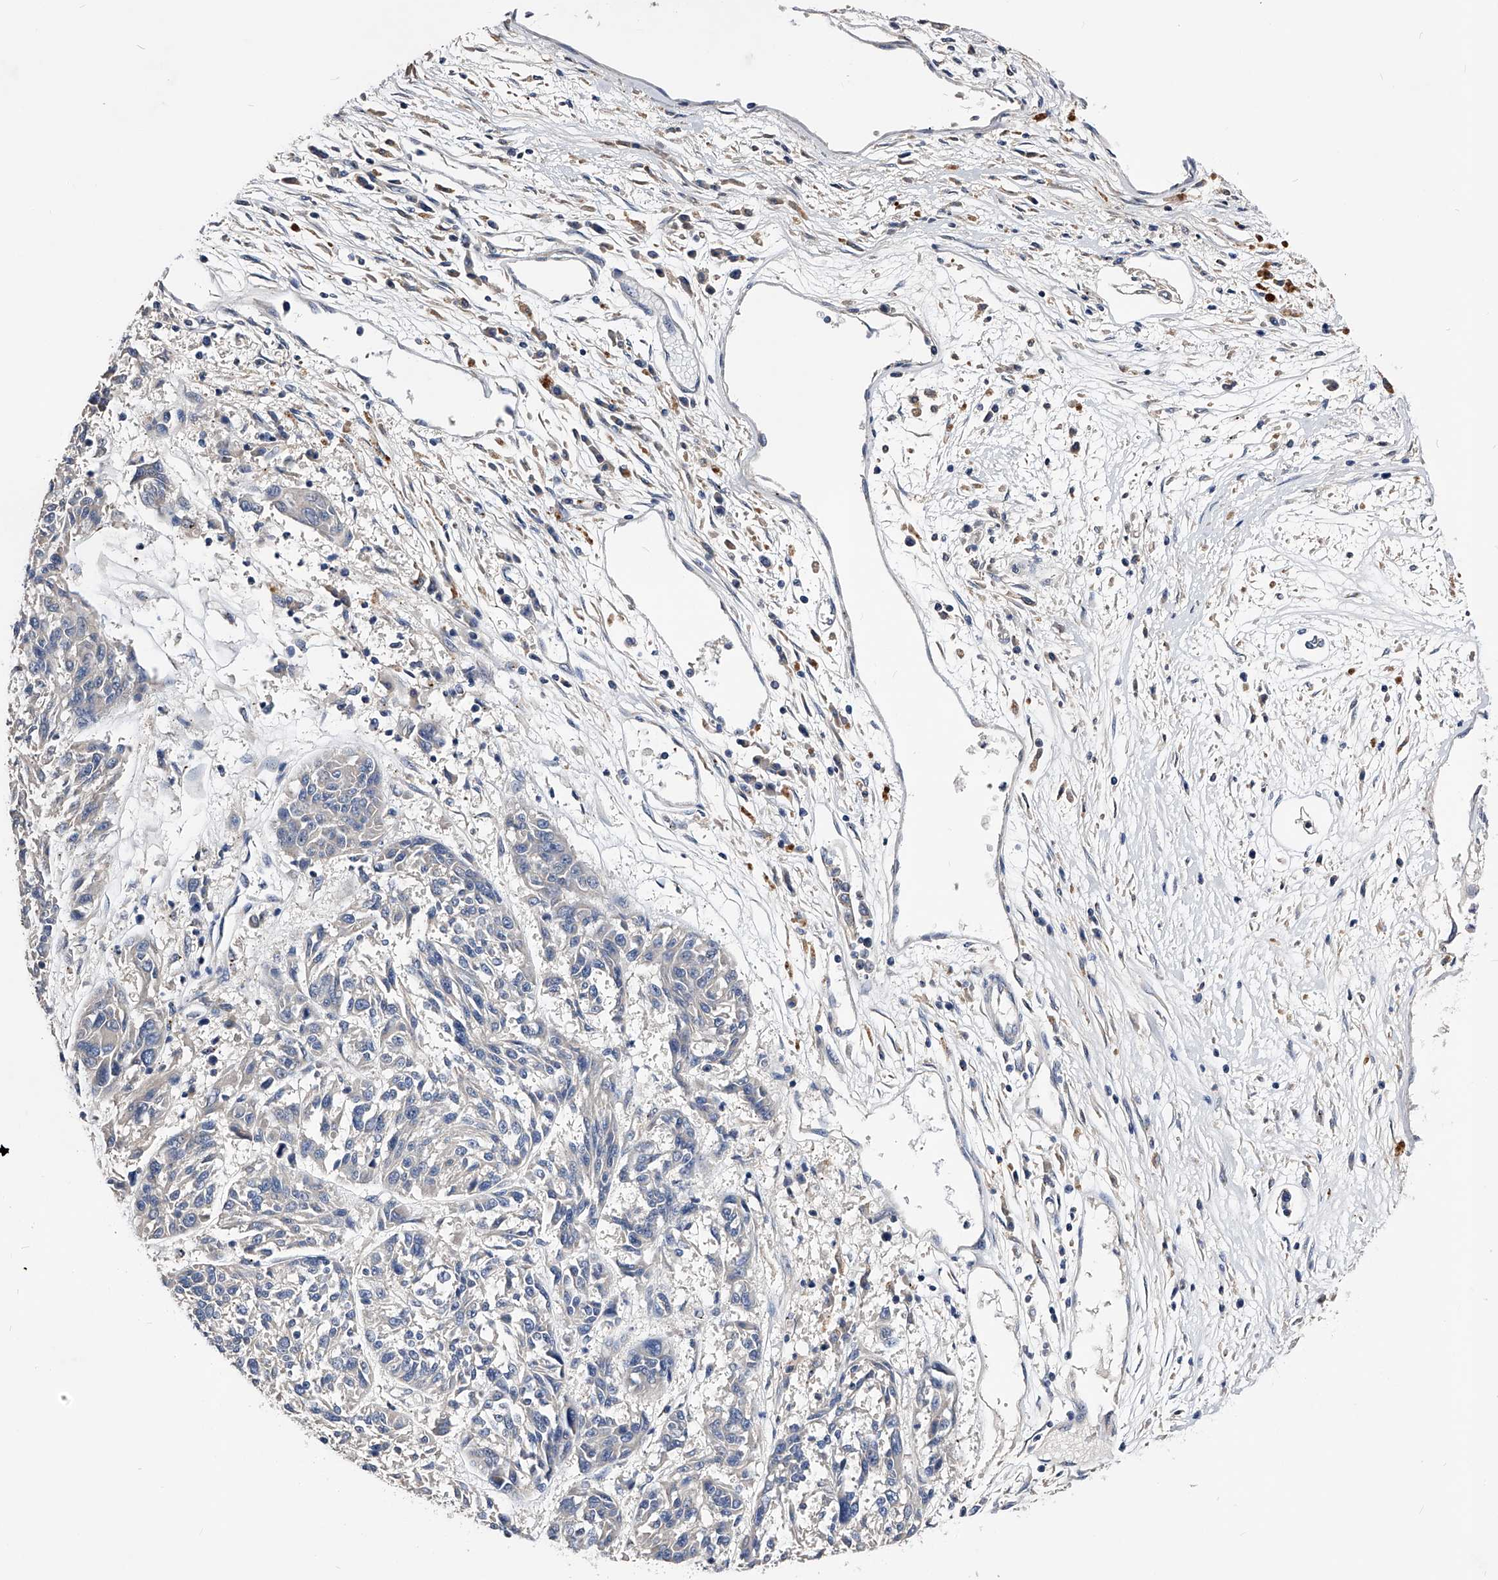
{"staining": {"intensity": "negative", "quantity": "none", "location": "none"}, "tissue": "melanoma", "cell_type": "Tumor cells", "image_type": "cancer", "snomed": [{"axis": "morphology", "description": "Malignant melanoma, NOS"}, {"axis": "topography", "description": "Skin"}], "caption": "Immunohistochemistry (IHC) photomicrograph of neoplastic tissue: human malignant melanoma stained with DAB reveals no significant protein positivity in tumor cells.", "gene": "ARL4C", "patient": {"sex": "male", "age": 53}}